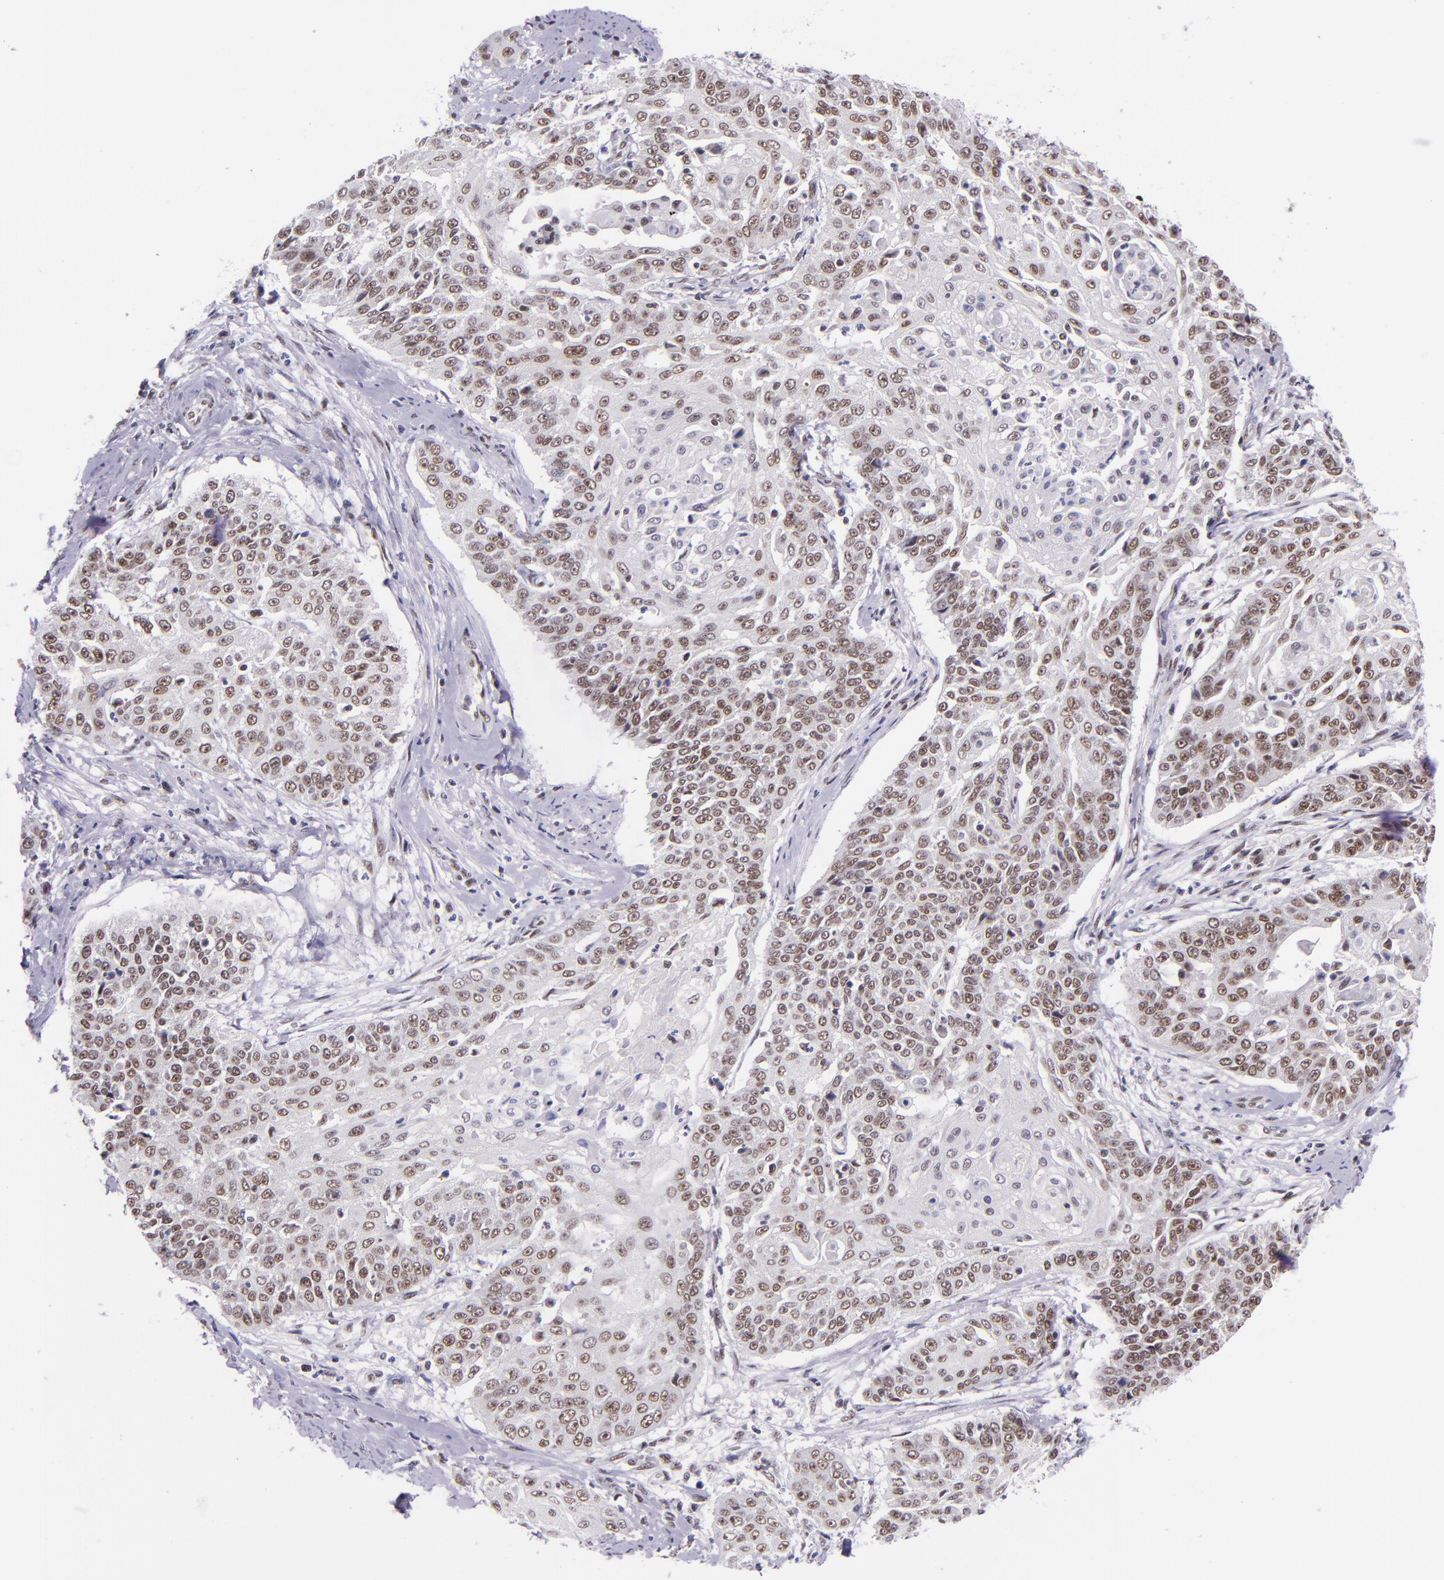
{"staining": {"intensity": "moderate", "quantity": "25%-75%", "location": "nuclear"}, "tissue": "cervical cancer", "cell_type": "Tumor cells", "image_type": "cancer", "snomed": [{"axis": "morphology", "description": "Squamous cell carcinoma, NOS"}, {"axis": "topography", "description": "Cervix"}], "caption": "Cervical cancer (squamous cell carcinoma) stained for a protein (brown) displays moderate nuclear positive positivity in approximately 25%-75% of tumor cells.", "gene": "GPKOW", "patient": {"sex": "female", "age": 64}}